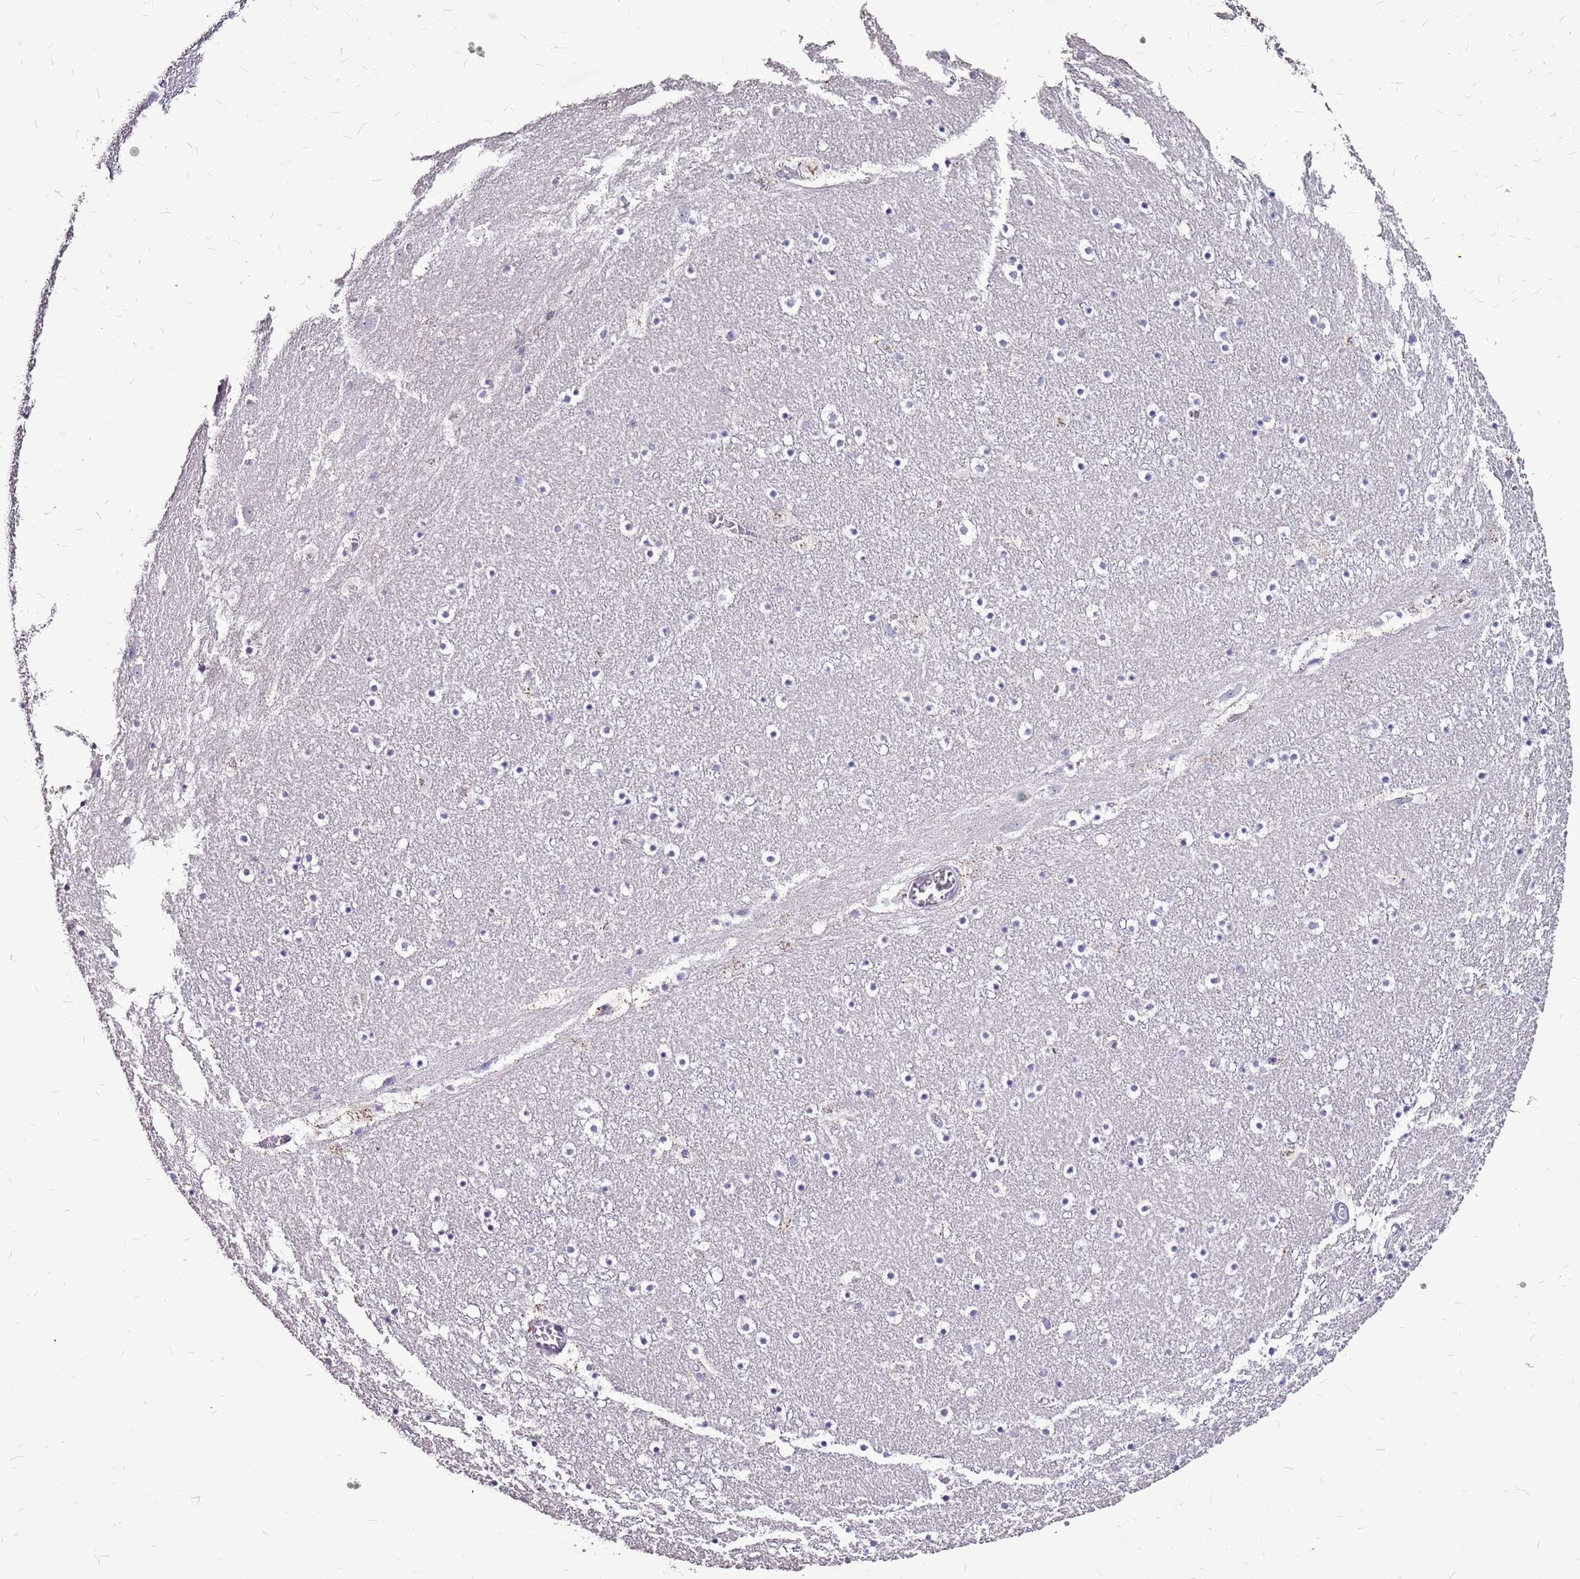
{"staining": {"intensity": "negative", "quantity": "none", "location": "none"}, "tissue": "caudate", "cell_type": "Glial cells", "image_type": "normal", "snomed": [{"axis": "morphology", "description": "Normal tissue, NOS"}, {"axis": "topography", "description": "Lateral ventricle wall"}], "caption": "Immunohistochemistry photomicrograph of benign human caudate stained for a protein (brown), which displays no expression in glial cells.", "gene": "ACSS3", "patient": {"sex": "male", "age": 45}}